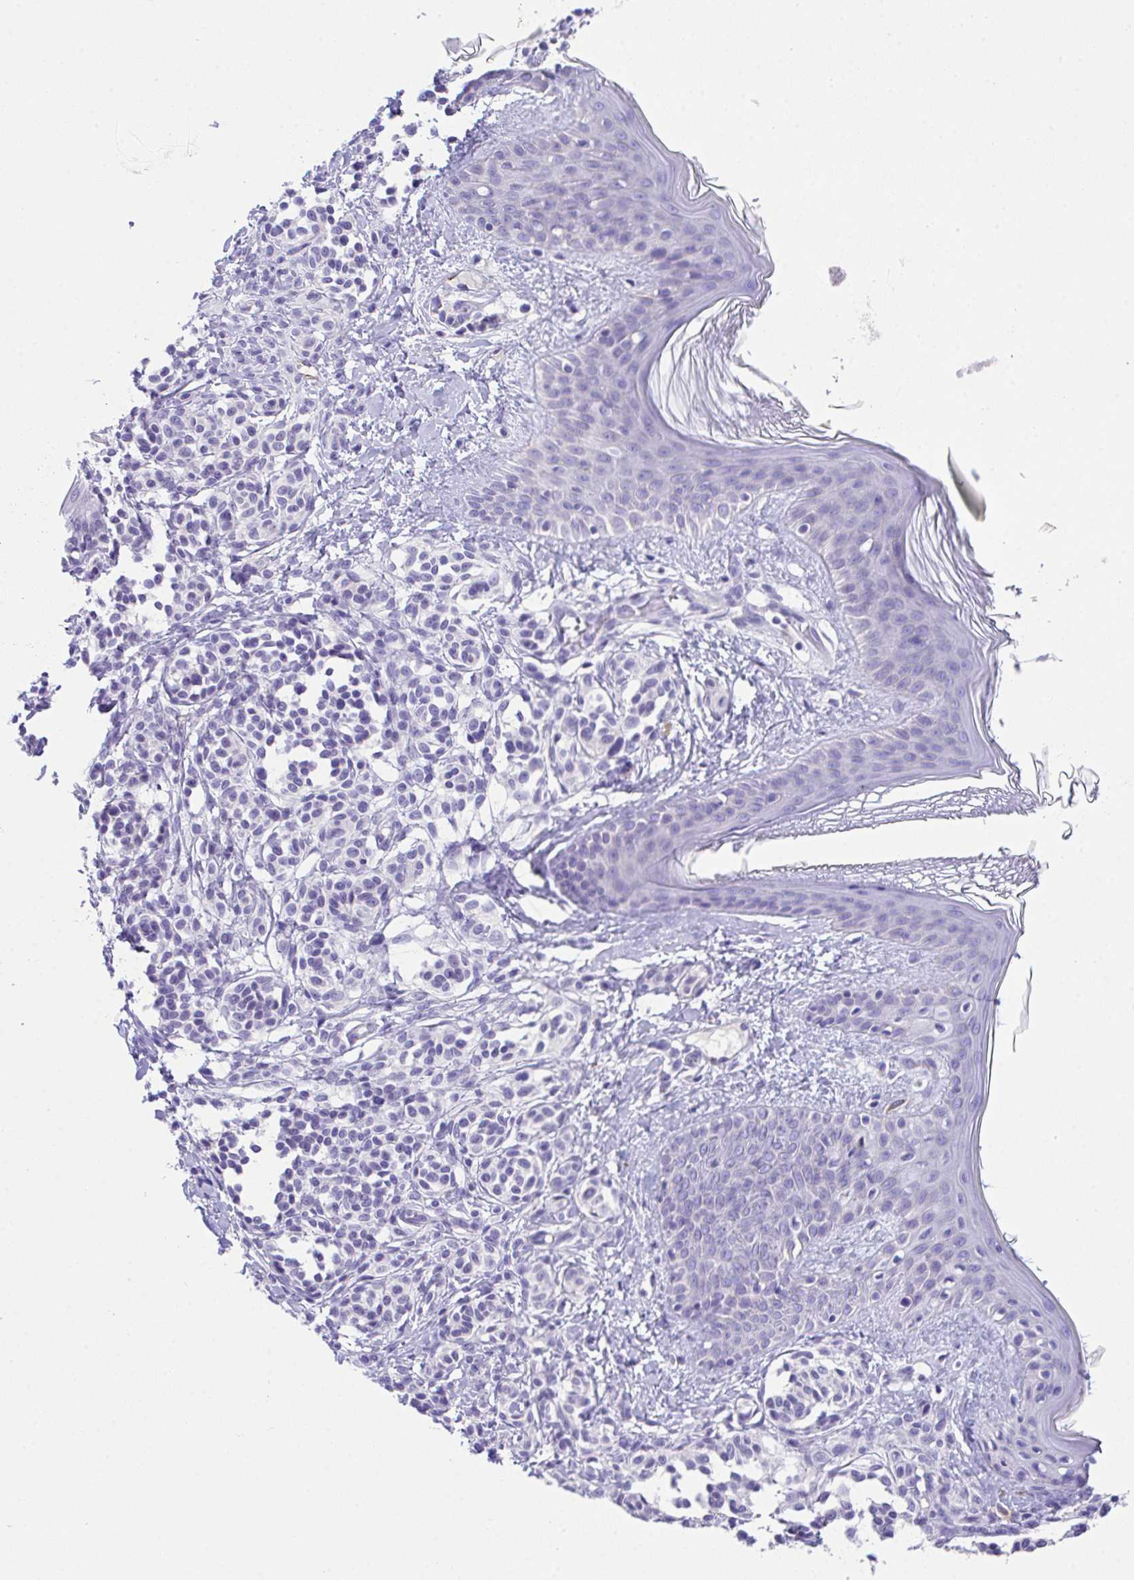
{"staining": {"intensity": "negative", "quantity": "none", "location": "none"}, "tissue": "skin", "cell_type": "Fibroblasts", "image_type": "normal", "snomed": [{"axis": "morphology", "description": "Normal tissue, NOS"}, {"axis": "topography", "description": "Skin"}], "caption": "This is an immunohistochemistry (IHC) micrograph of benign human skin. There is no positivity in fibroblasts.", "gene": "HACD4", "patient": {"sex": "male", "age": 16}}